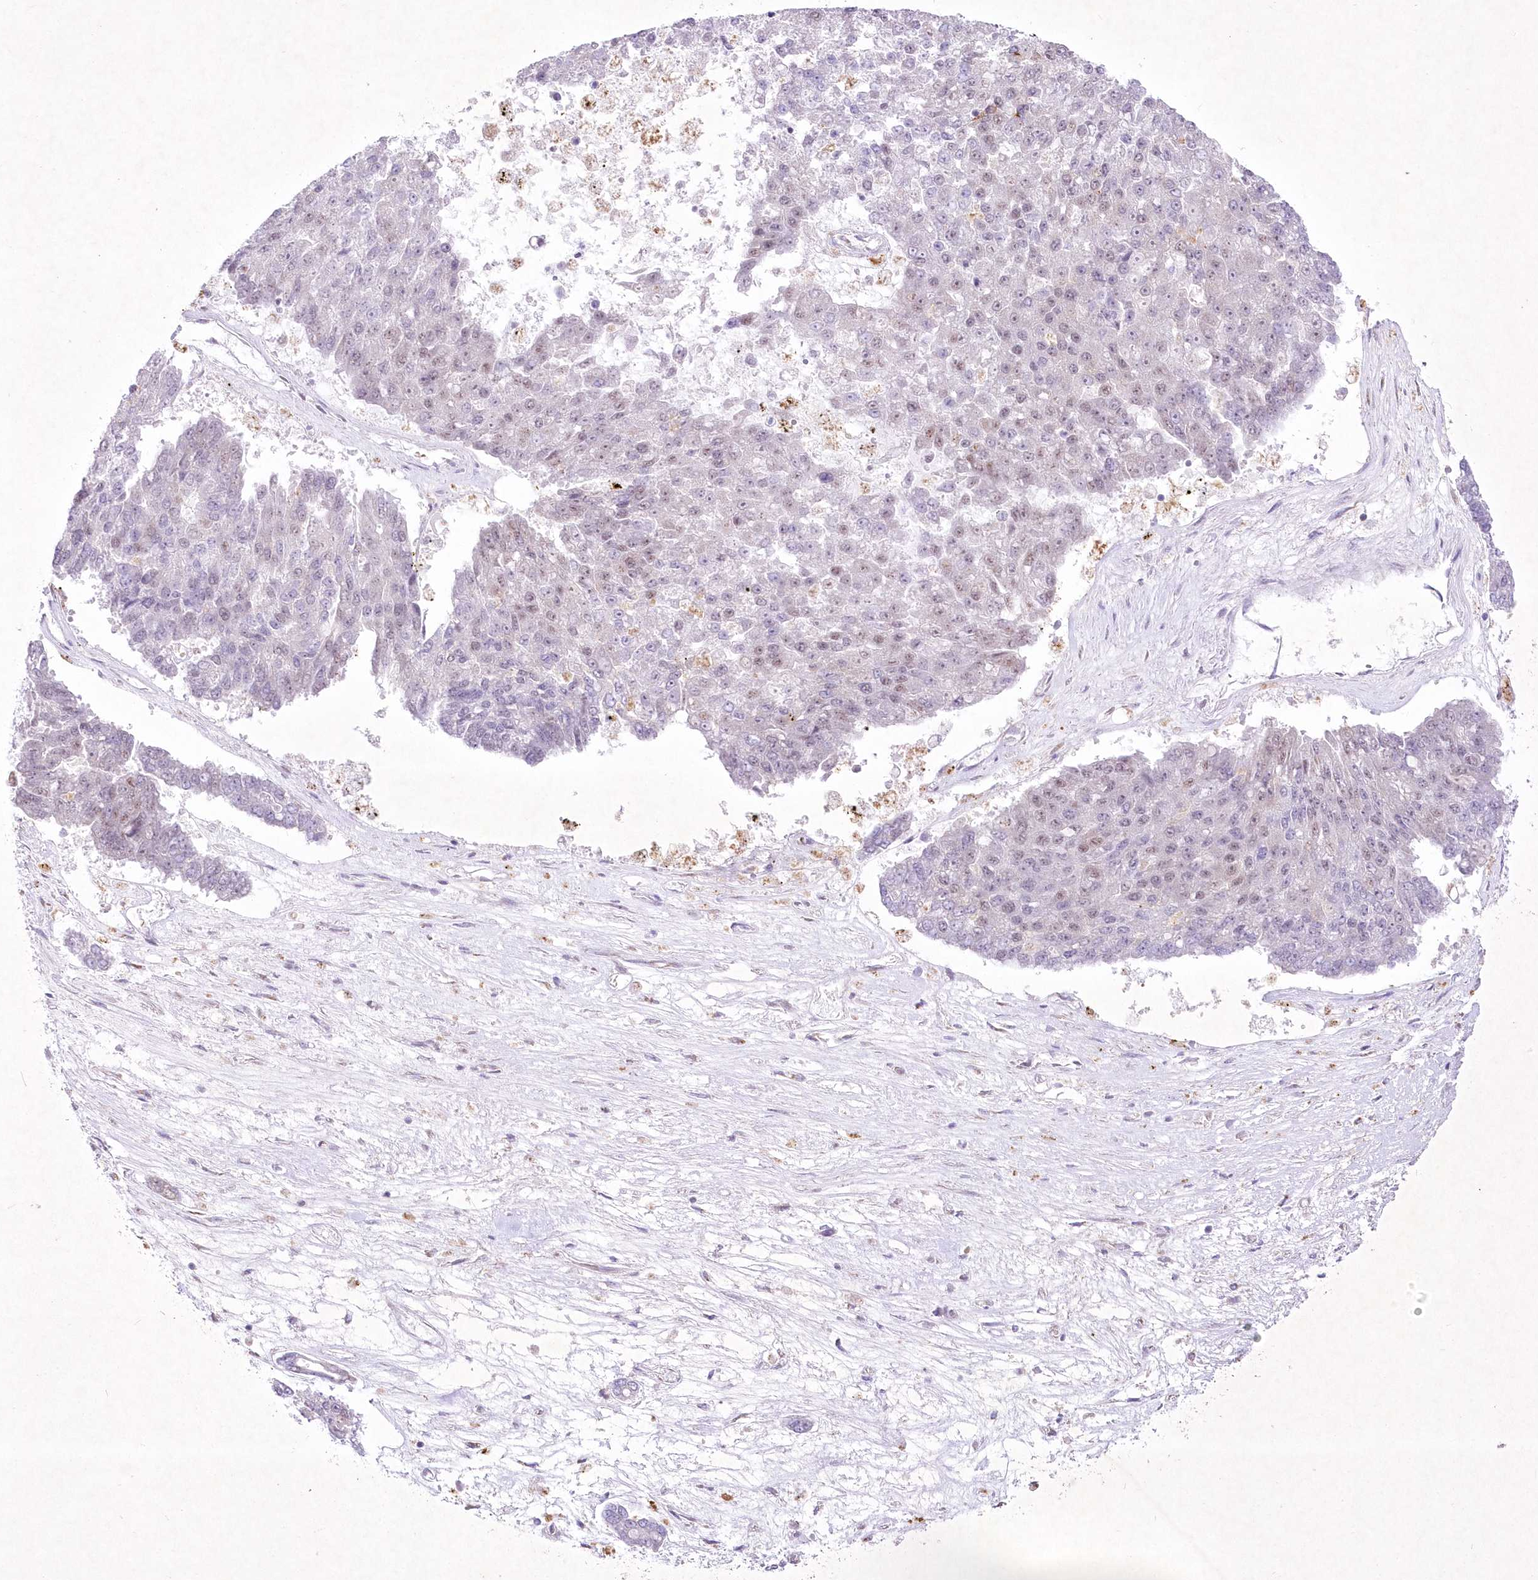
{"staining": {"intensity": "weak", "quantity": "<25%", "location": "nuclear"}, "tissue": "pancreatic cancer", "cell_type": "Tumor cells", "image_type": "cancer", "snomed": [{"axis": "morphology", "description": "Adenocarcinoma, NOS"}, {"axis": "topography", "description": "Pancreas"}], "caption": "Immunohistochemistry image of neoplastic tissue: human adenocarcinoma (pancreatic) stained with DAB (3,3'-diaminobenzidine) shows no significant protein positivity in tumor cells. Nuclei are stained in blue.", "gene": "RBM27", "patient": {"sex": "male", "age": 50}}